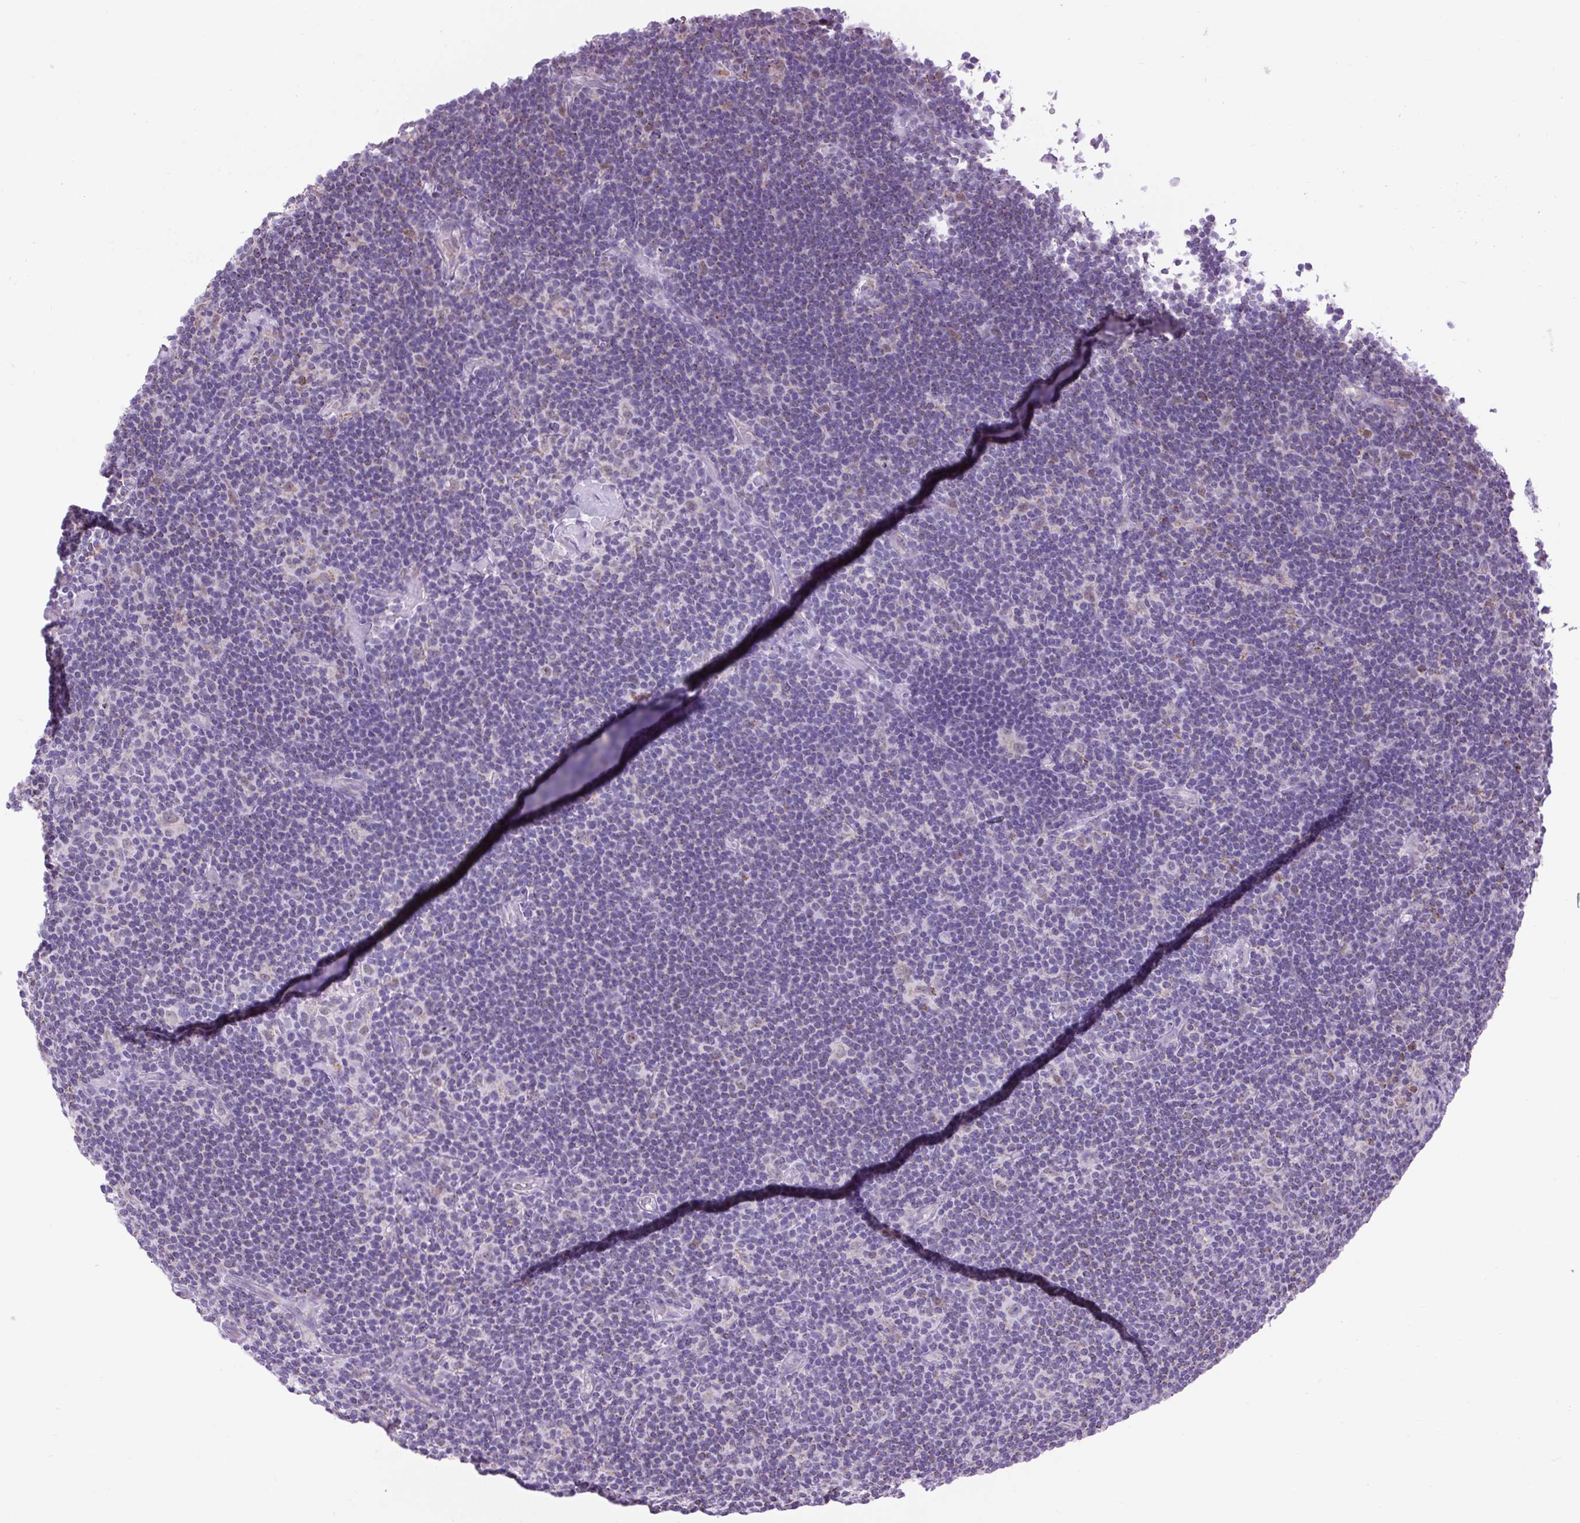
{"staining": {"intensity": "weak", "quantity": "25%-75%", "location": "nuclear"}, "tissue": "lymphoma", "cell_type": "Tumor cells", "image_type": "cancer", "snomed": [{"axis": "morphology", "description": "Hodgkin's disease, NOS"}, {"axis": "topography", "description": "Lymph node"}], "caption": "A brown stain labels weak nuclear positivity of a protein in human lymphoma tumor cells.", "gene": "SCO2", "patient": {"sex": "female", "age": 57}}